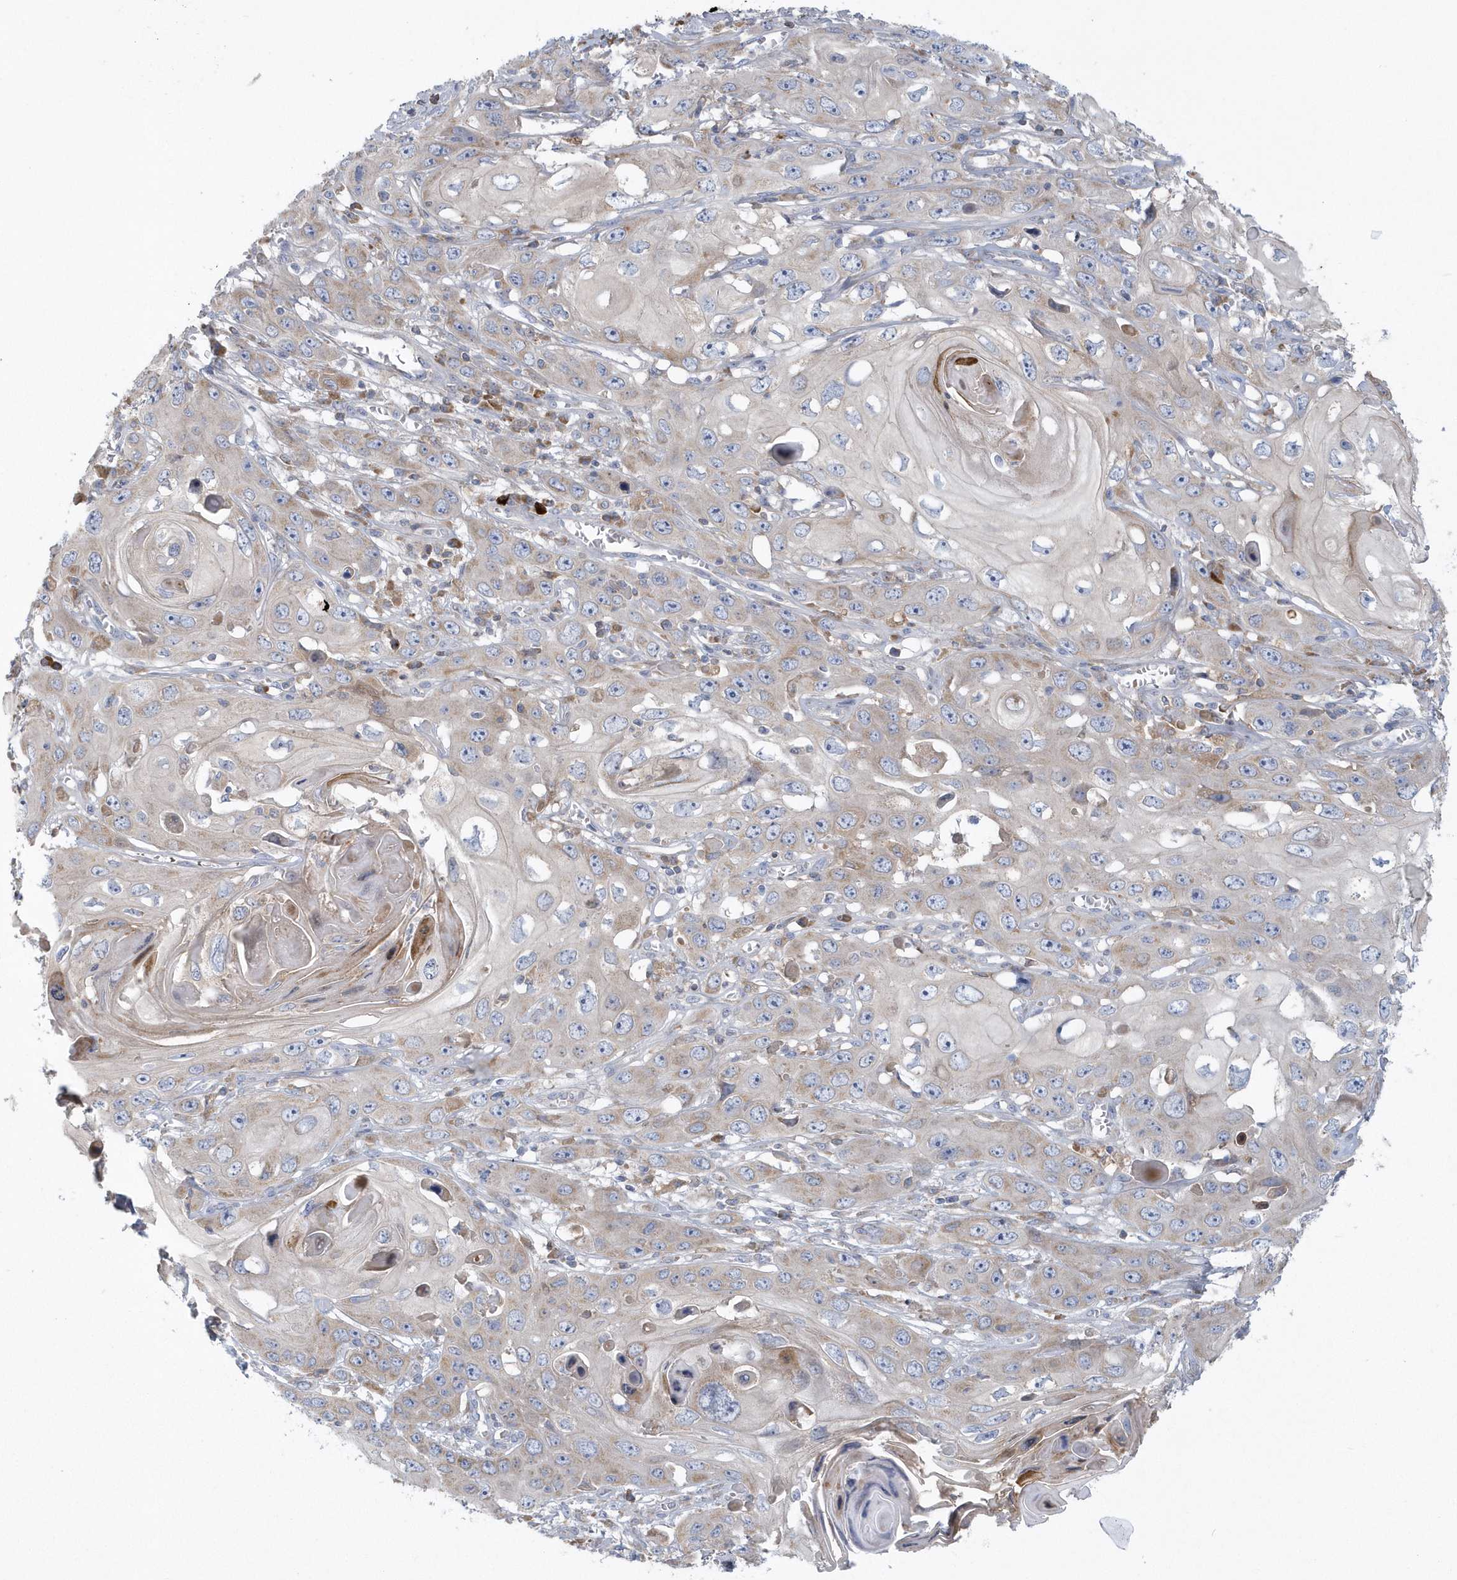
{"staining": {"intensity": "weak", "quantity": "25%-75%", "location": "cytoplasmic/membranous"}, "tissue": "skin cancer", "cell_type": "Tumor cells", "image_type": "cancer", "snomed": [{"axis": "morphology", "description": "Squamous cell carcinoma, NOS"}, {"axis": "topography", "description": "Skin"}], "caption": "Immunohistochemical staining of human skin cancer displays low levels of weak cytoplasmic/membranous protein staining in approximately 25%-75% of tumor cells.", "gene": "SPATA18", "patient": {"sex": "male", "age": 55}}